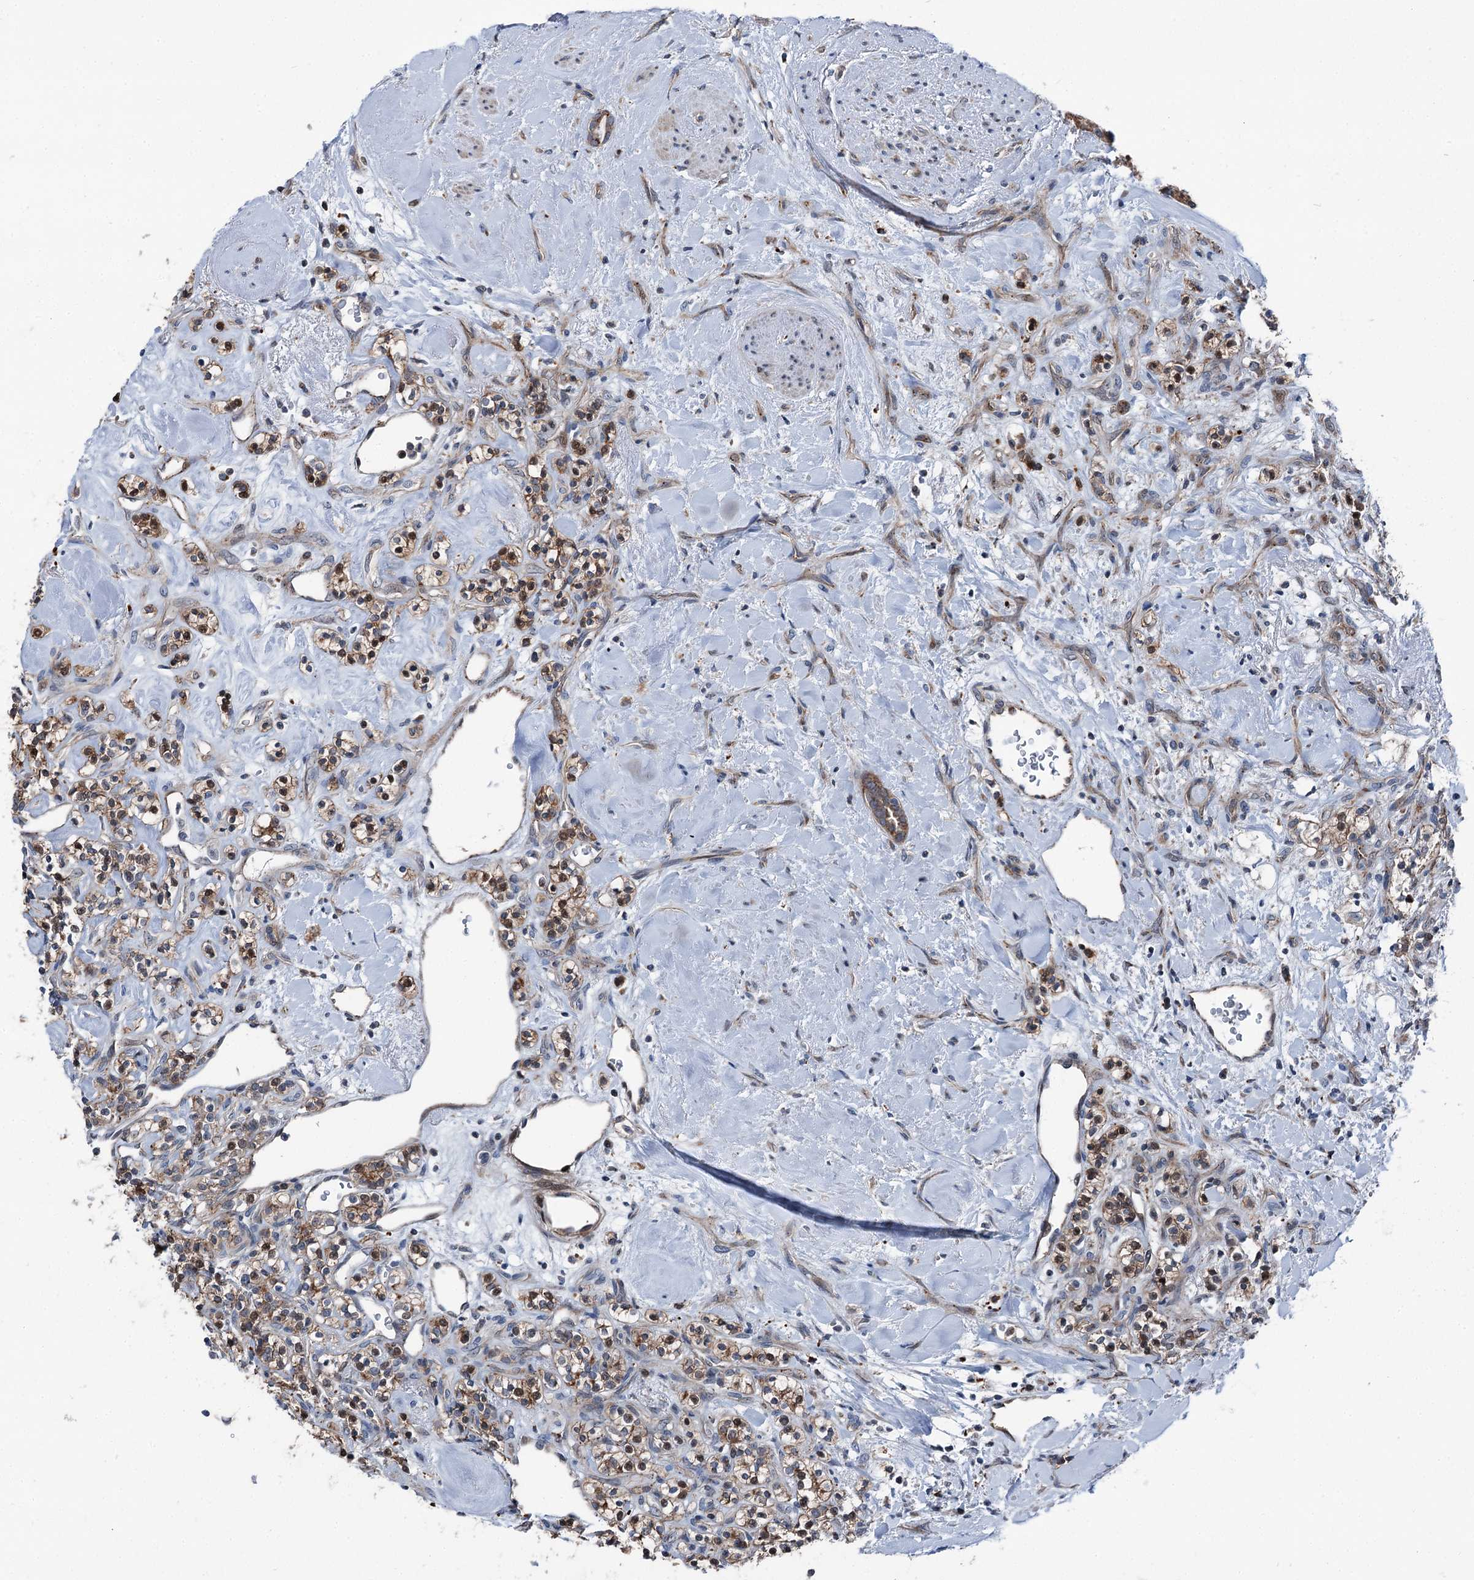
{"staining": {"intensity": "weak", "quantity": ">75%", "location": "cytoplasmic/membranous"}, "tissue": "renal cancer", "cell_type": "Tumor cells", "image_type": "cancer", "snomed": [{"axis": "morphology", "description": "Adenocarcinoma, NOS"}, {"axis": "topography", "description": "Kidney"}], "caption": "IHC image of human renal cancer stained for a protein (brown), which exhibits low levels of weak cytoplasmic/membranous positivity in approximately >75% of tumor cells.", "gene": "POLR1D", "patient": {"sex": "male", "age": 77}}